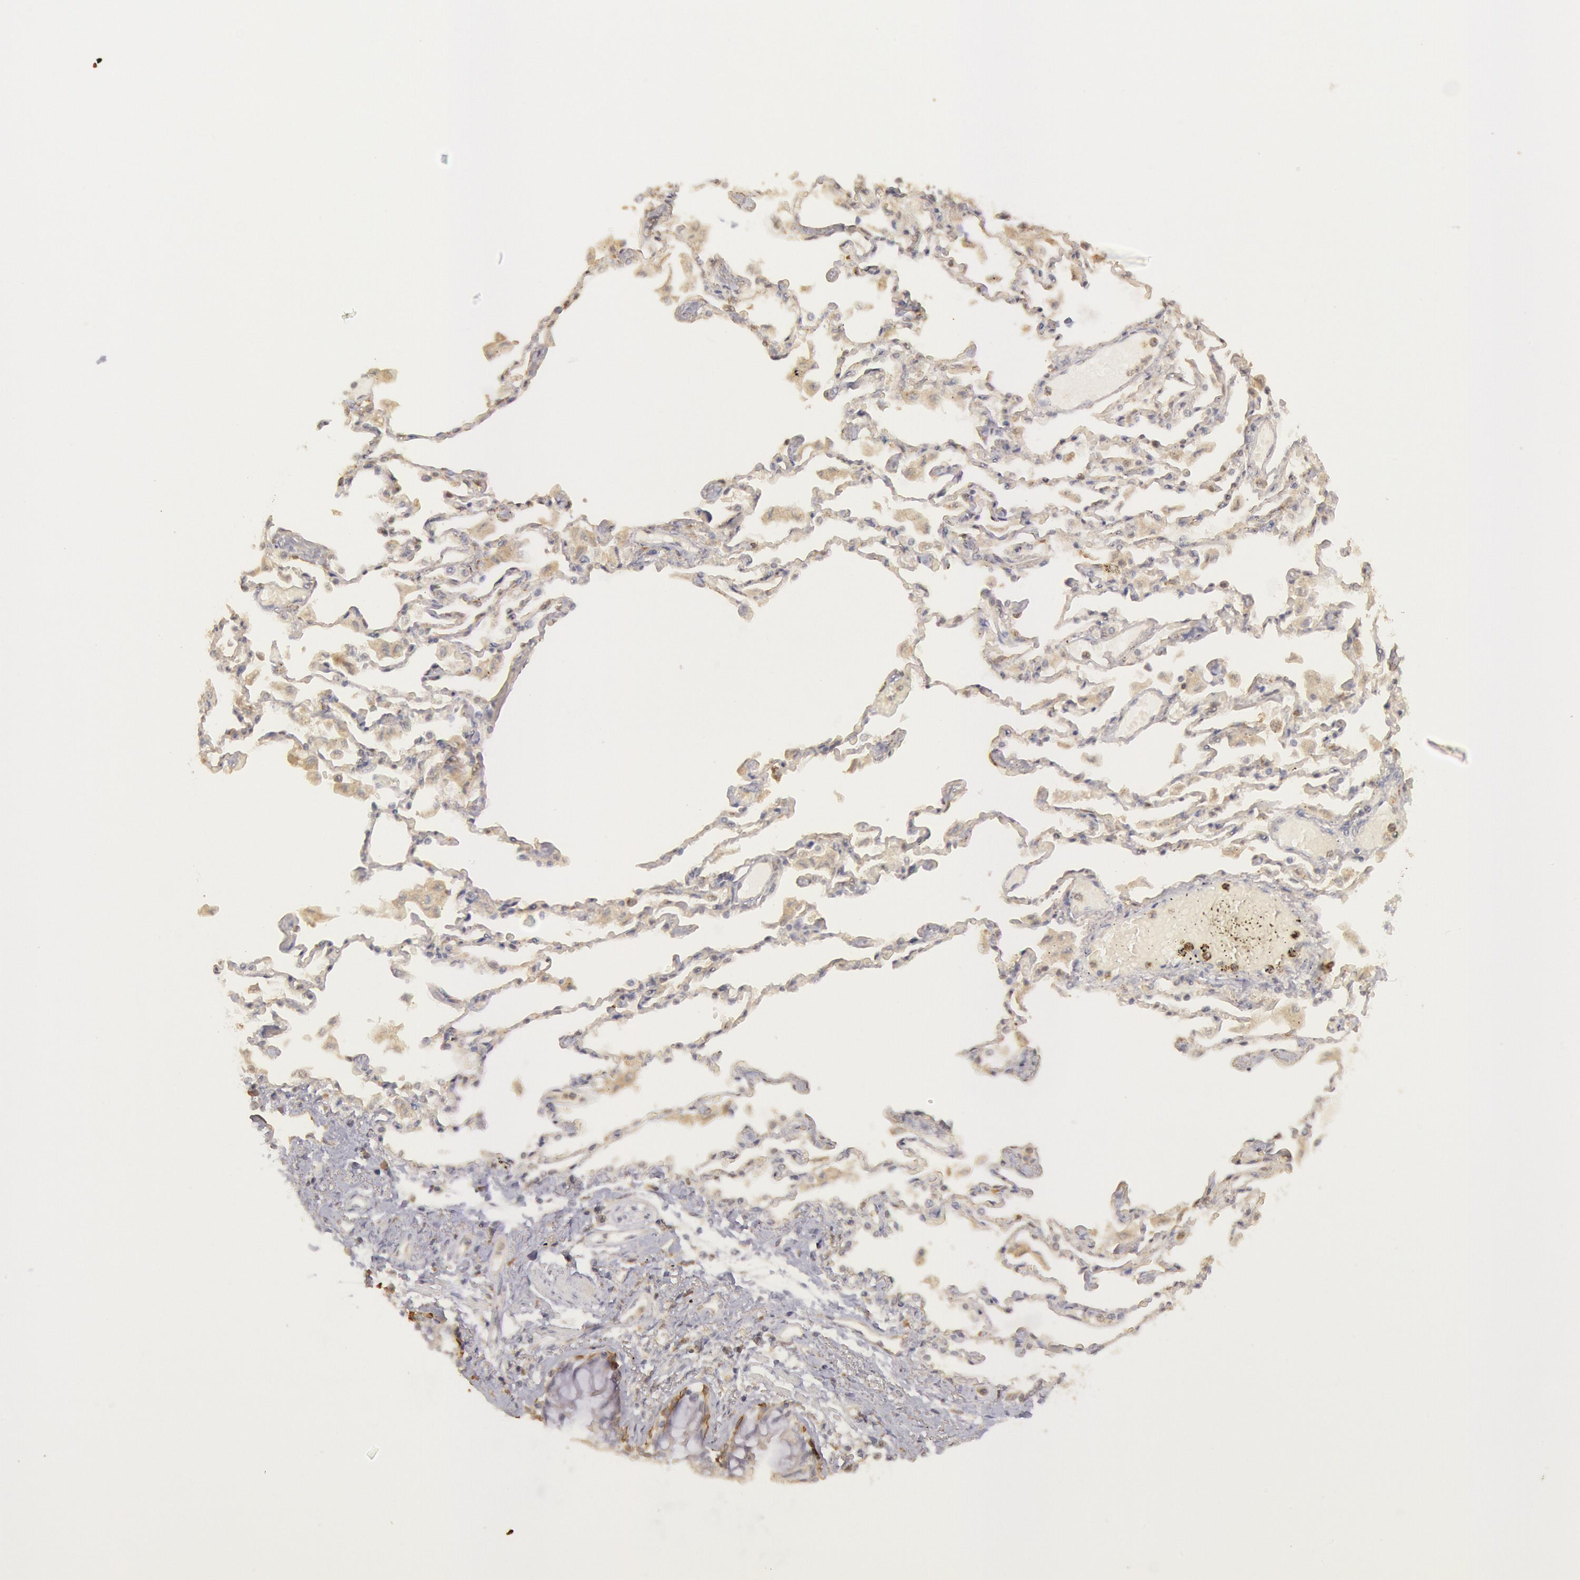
{"staining": {"intensity": "negative", "quantity": "none", "location": "none"}, "tissue": "adipose tissue", "cell_type": "Adipocytes", "image_type": "normal", "snomed": [{"axis": "morphology", "description": "Normal tissue, NOS"}, {"axis": "morphology", "description": "Adenocarcinoma, NOS"}, {"axis": "topography", "description": "Cartilage tissue"}, {"axis": "topography", "description": "Lung"}], "caption": "Adipose tissue stained for a protein using immunohistochemistry (IHC) reveals no staining adipocytes.", "gene": "PLA2G6", "patient": {"sex": "female", "age": 67}}